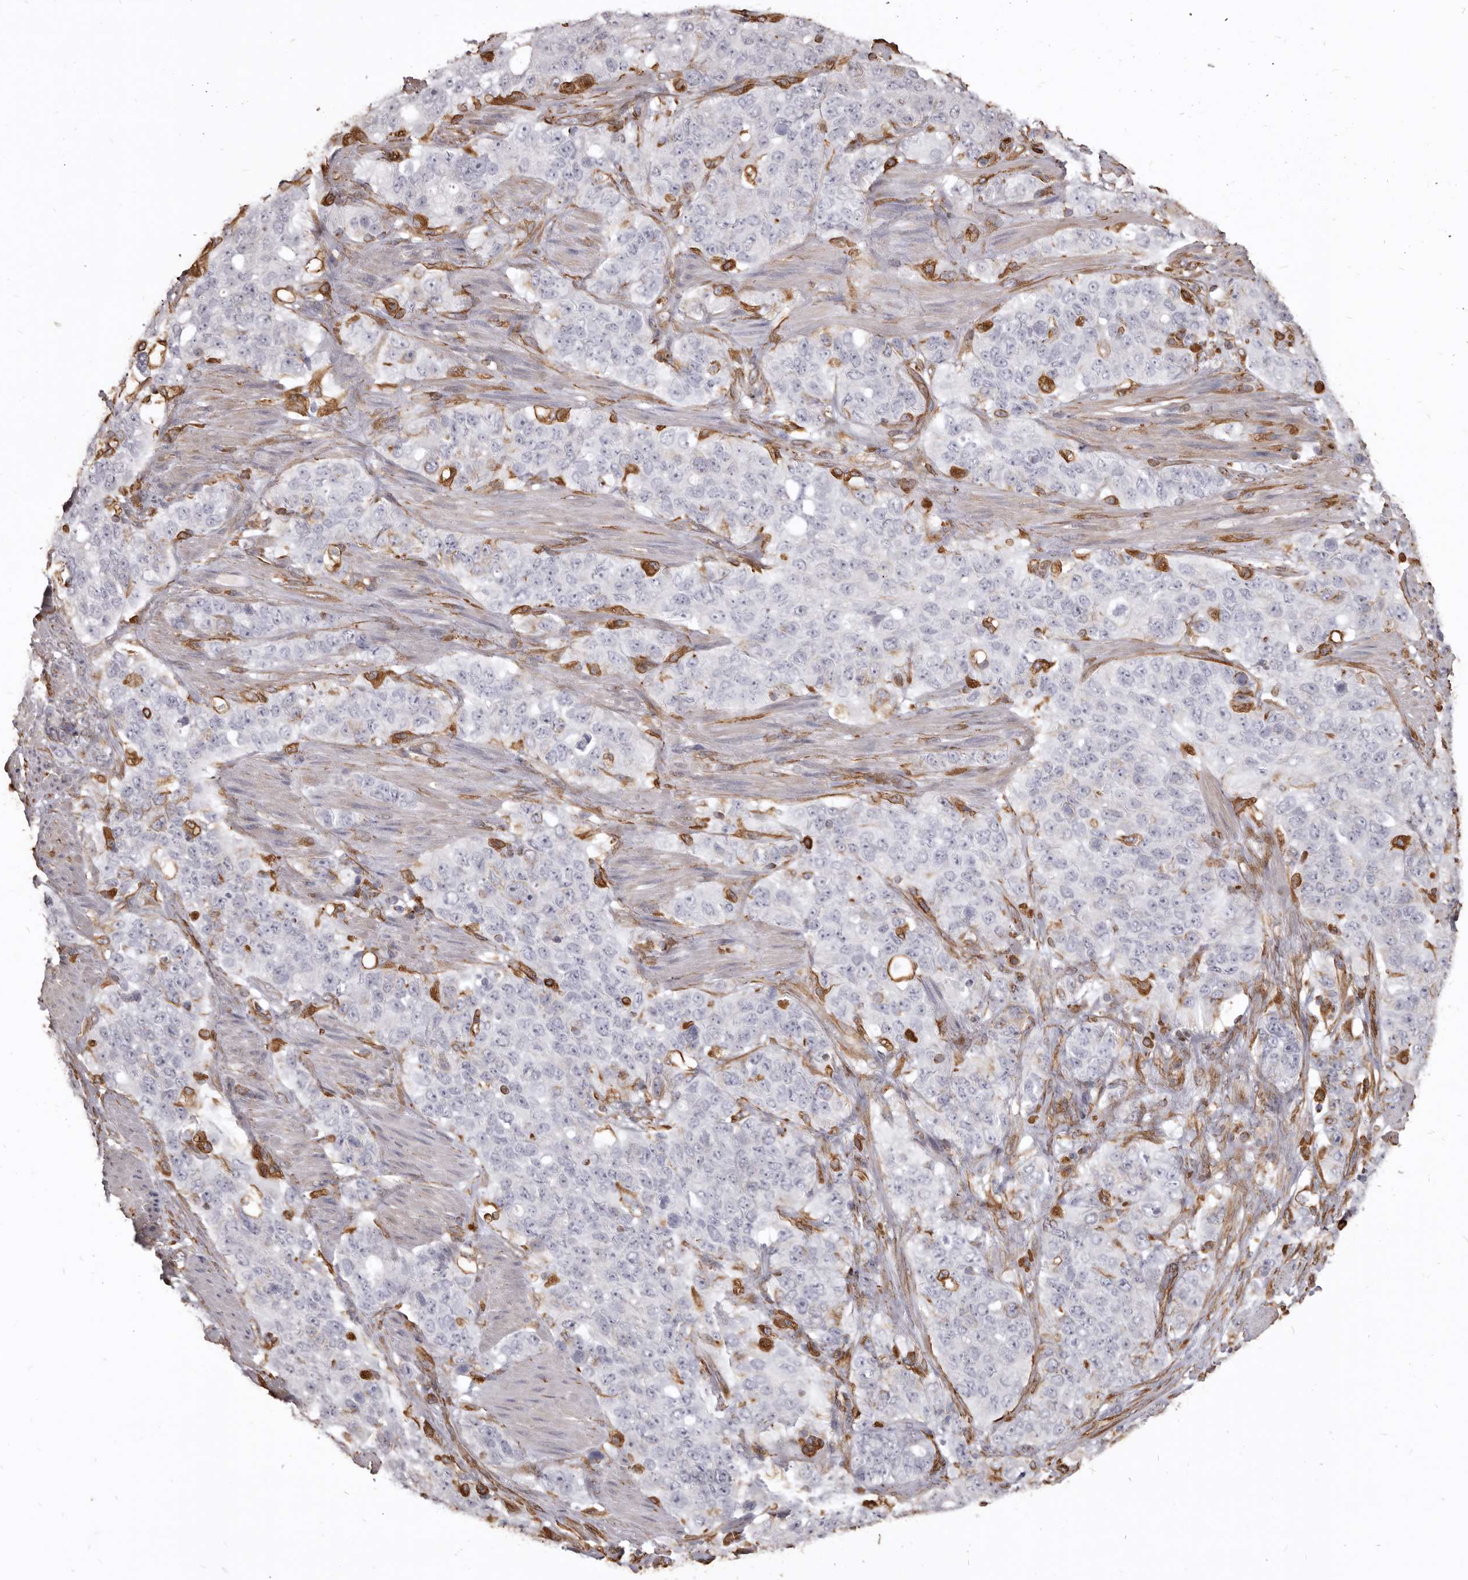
{"staining": {"intensity": "negative", "quantity": "none", "location": "none"}, "tissue": "stomach cancer", "cell_type": "Tumor cells", "image_type": "cancer", "snomed": [{"axis": "morphology", "description": "Adenocarcinoma, NOS"}, {"axis": "topography", "description": "Stomach"}], "caption": "IHC of human adenocarcinoma (stomach) displays no positivity in tumor cells.", "gene": "MTURN", "patient": {"sex": "male", "age": 48}}